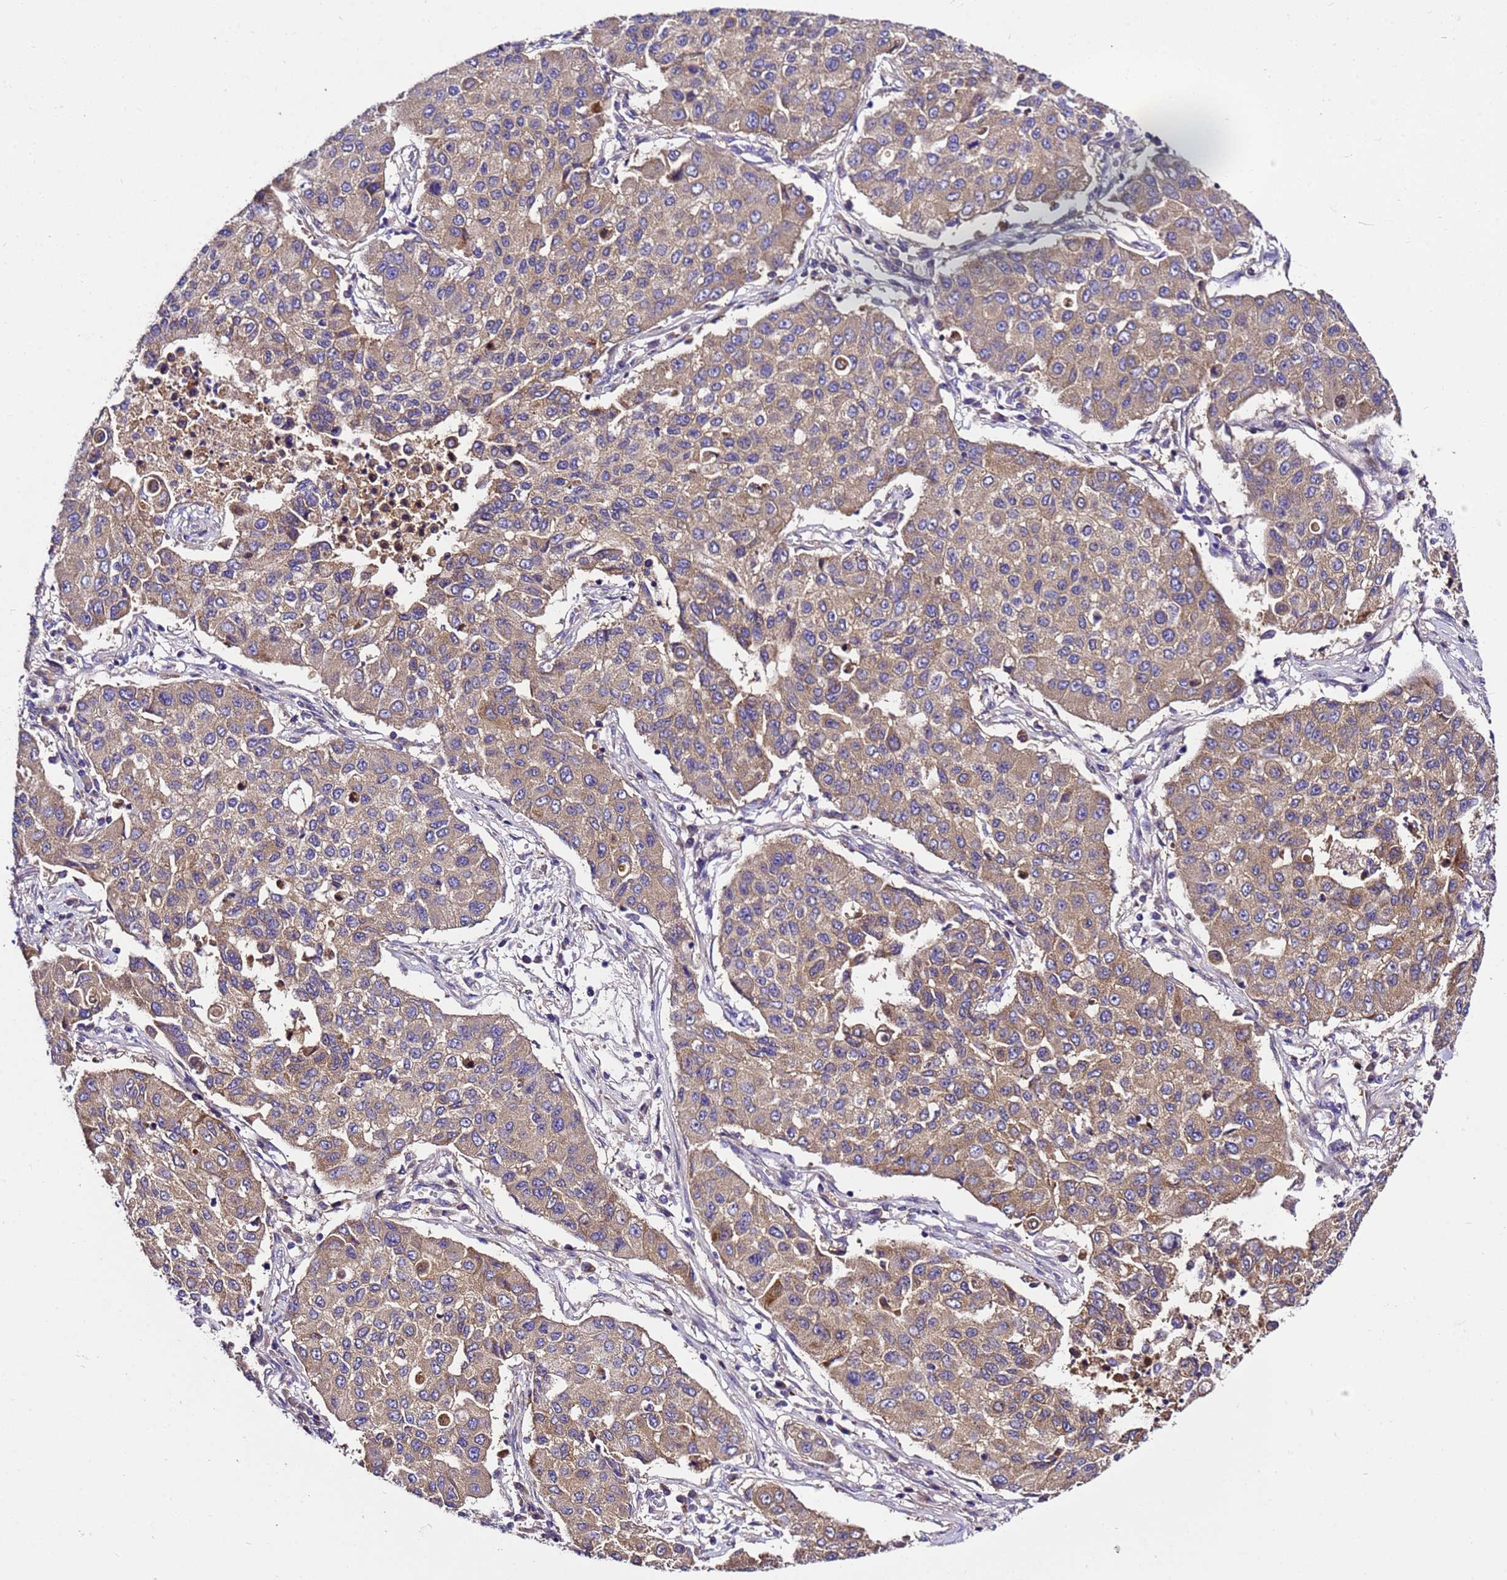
{"staining": {"intensity": "moderate", "quantity": ">75%", "location": "cytoplasmic/membranous"}, "tissue": "lung cancer", "cell_type": "Tumor cells", "image_type": "cancer", "snomed": [{"axis": "morphology", "description": "Squamous cell carcinoma, NOS"}, {"axis": "topography", "description": "Lung"}], "caption": "The image shows a brown stain indicating the presence of a protein in the cytoplasmic/membranous of tumor cells in squamous cell carcinoma (lung).", "gene": "ZNF417", "patient": {"sex": "male", "age": 74}}